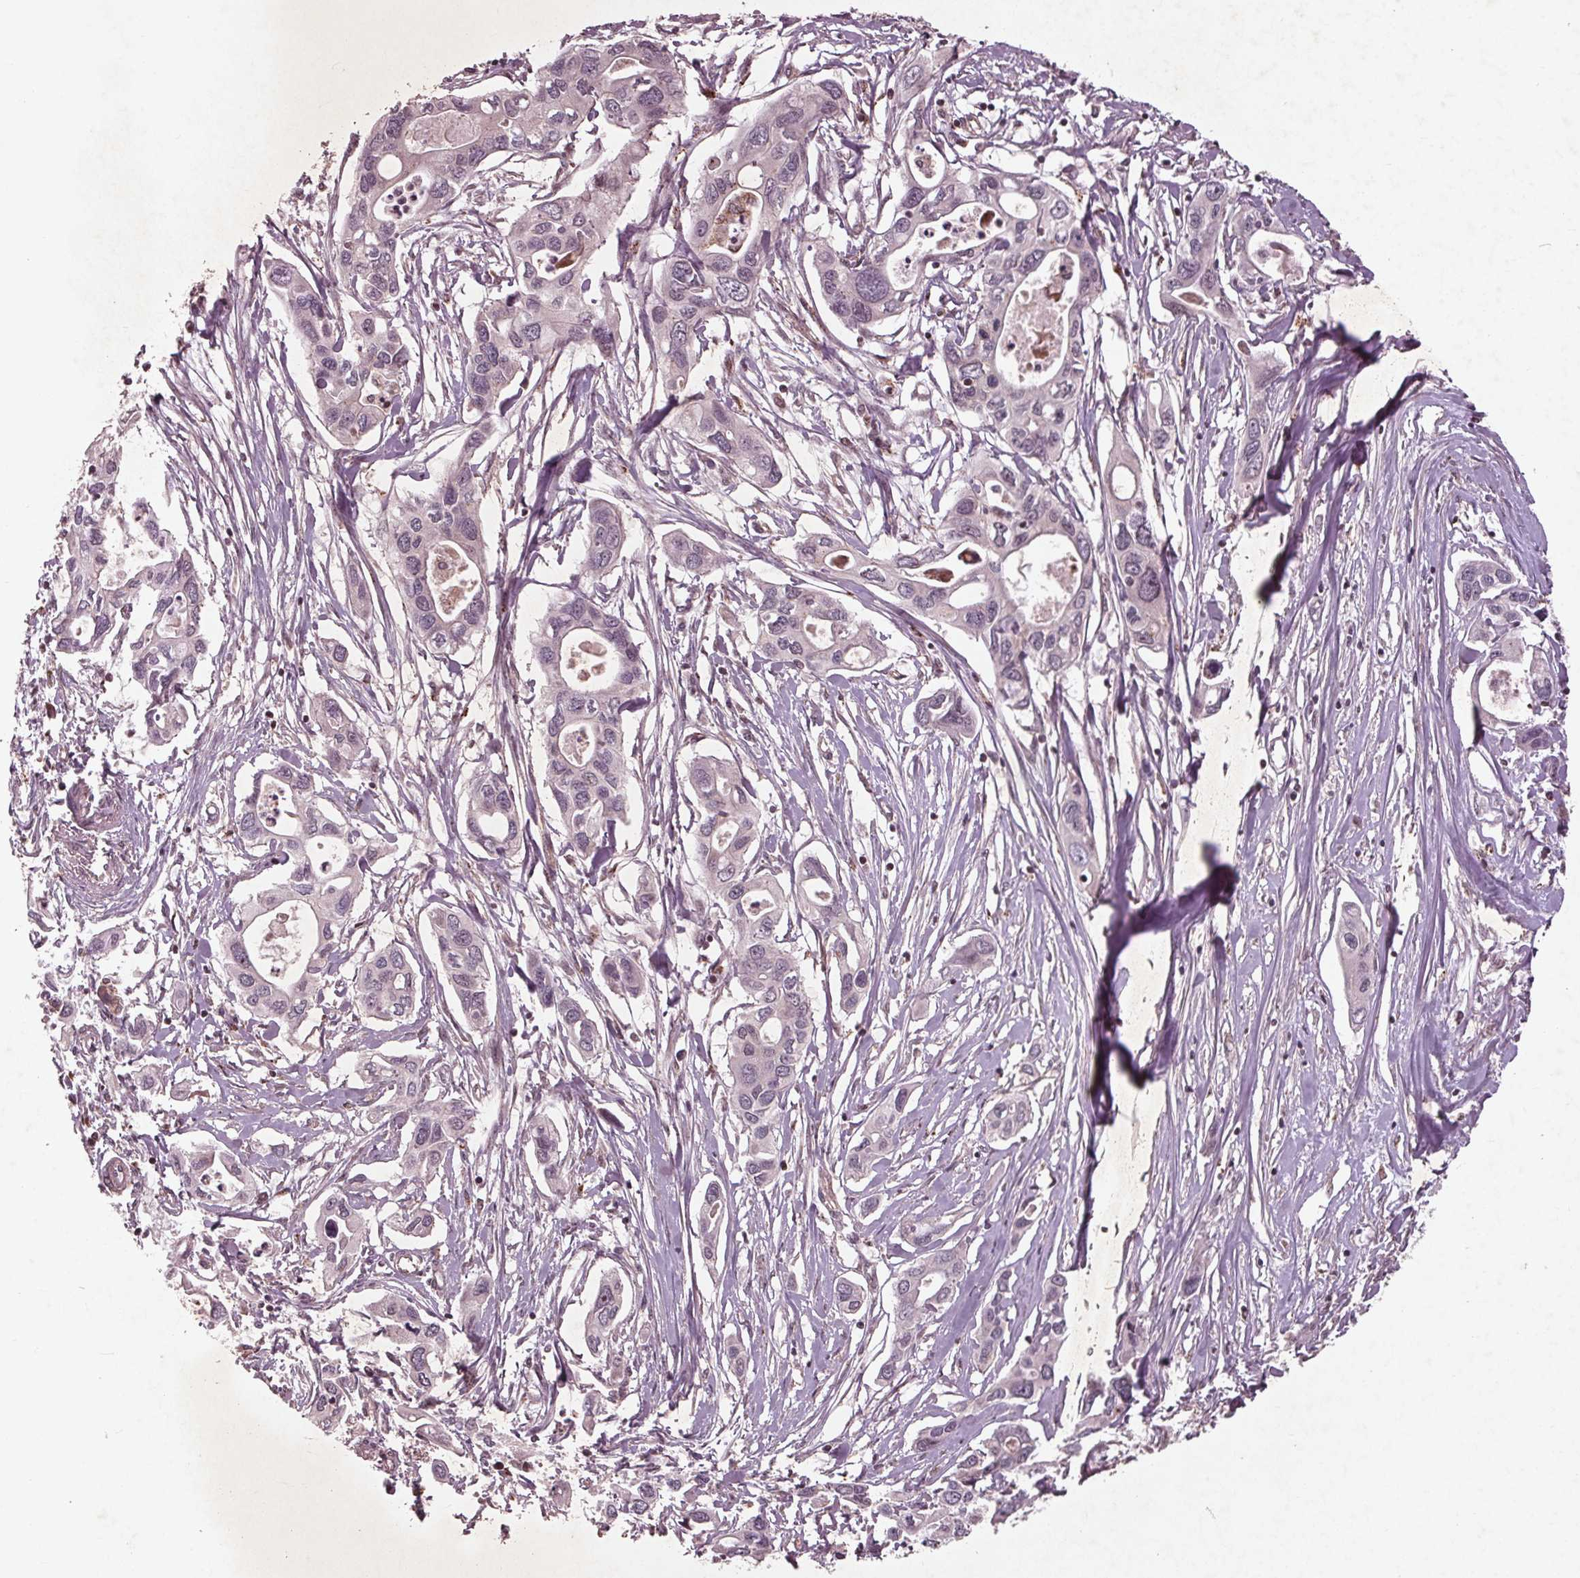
{"staining": {"intensity": "negative", "quantity": "none", "location": "none"}, "tissue": "pancreatic cancer", "cell_type": "Tumor cells", "image_type": "cancer", "snomed": [{"axis": "morphology", "description": "Adenocarcinoma, NOS"}, {"axis": "topography", "description": "Pancreas"}], "caption": "Tumor cells show no significant staining in pancreatic adenocarcinoma. (Brightfield microscopy of DAB immunohistochemistry (IHC) at high magnification).", "gene": "CDKL4", "patient": {"sex": "male", "age": 60}}